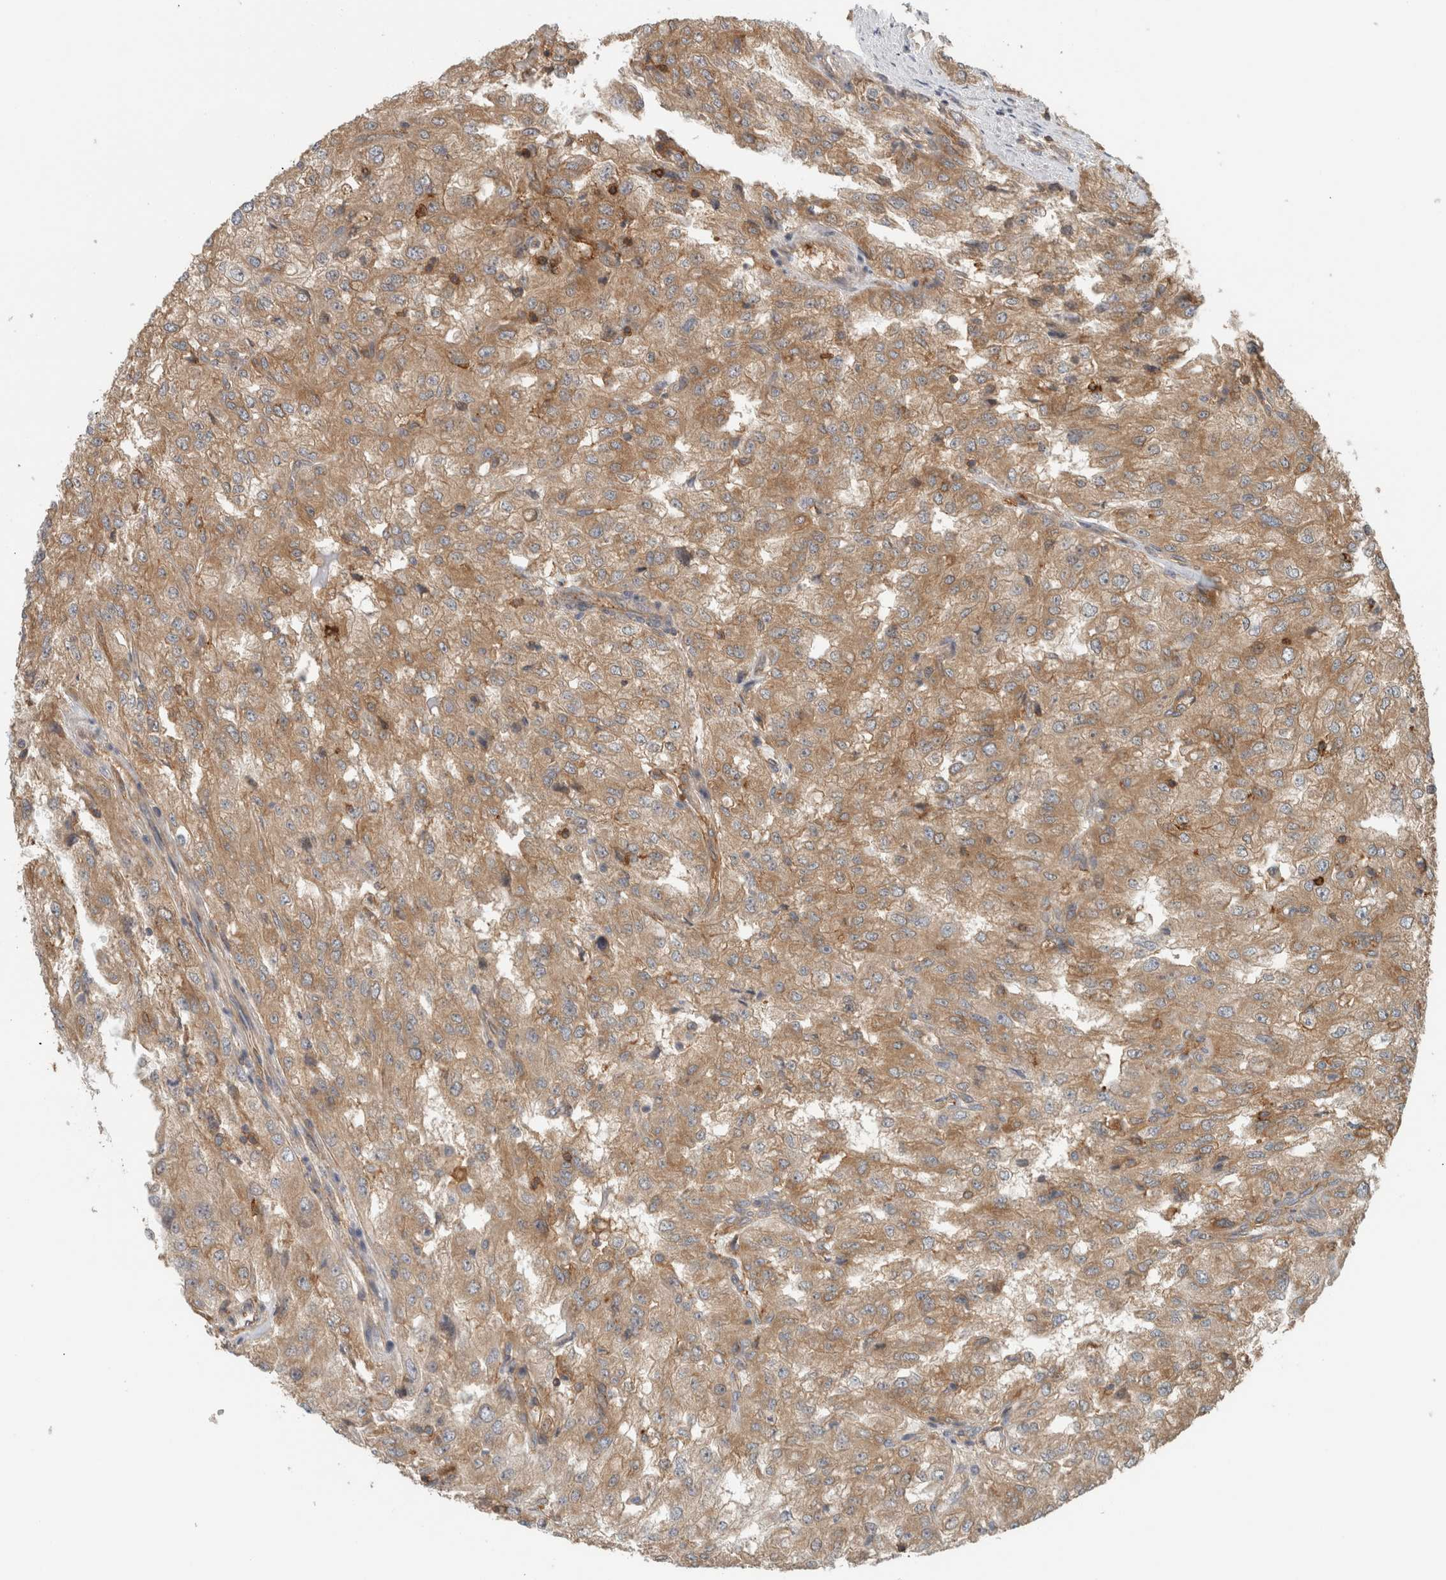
{"staining": {"intensity": "moderate", "quantity": ">75%", "location": "cytoplasmic/membranous"}, "tissue": "renal cancer", "cell_type": "Tumor cells", "image_type": "cancer", "snomed": [{"axis": "morphology", "description": "Adenocarcinoma, NOS"}, {"axis": "topography", "description": "Kidney"}], "caption": "Moderate cytoplasmic/membranous expression for a protein is appreciated in approximately >75% of tumor cells of renal cancer using IHC.", "gene": "PFDN4", "patient": {"sex": "female", "age": 54}}